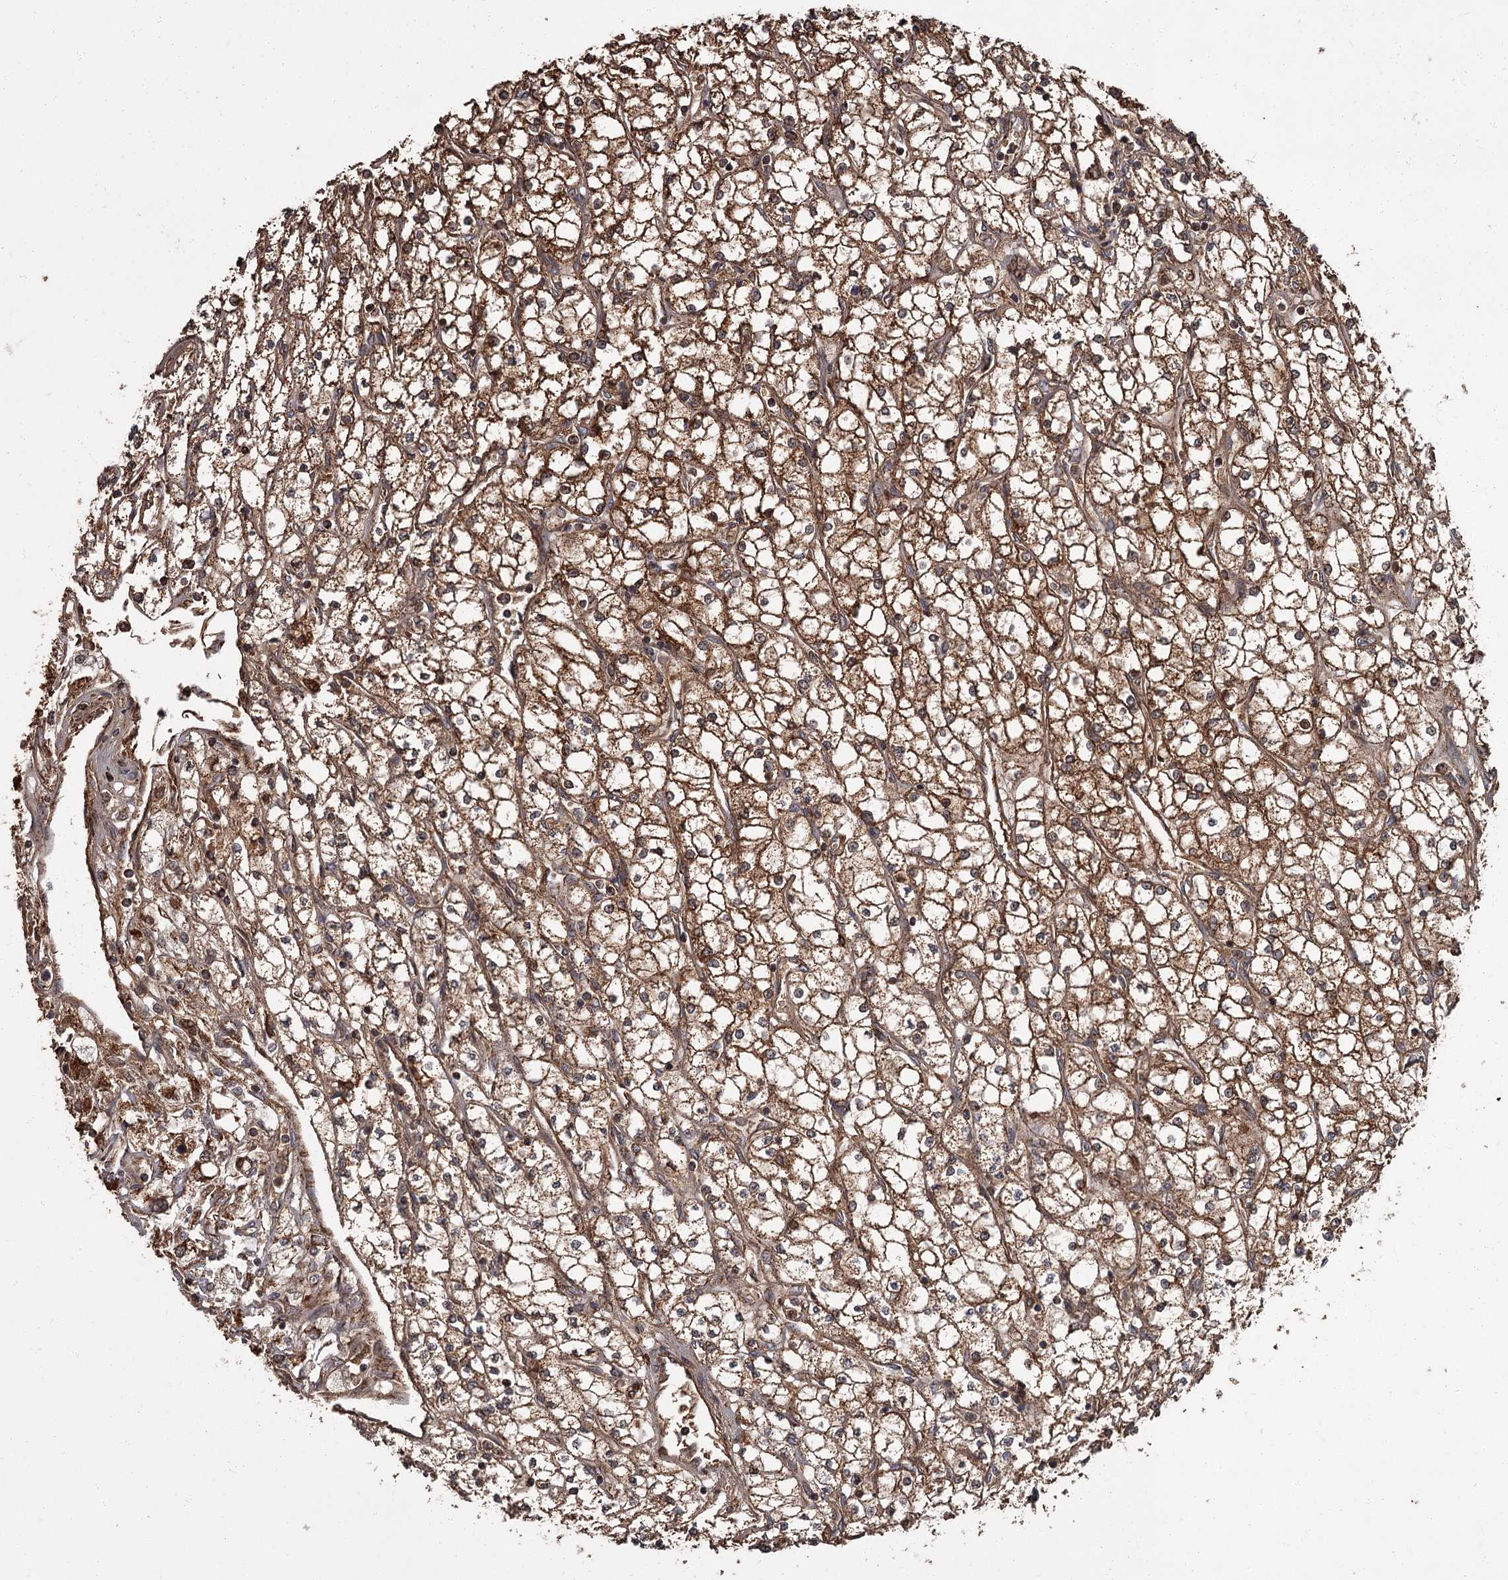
{"staining": {"intensity": "strong", "quantity": ">75%", "location": "cytoplasmic/membranous"}, "tissue": "renal cancer", "cell_type": "Tumor cells", "image_type": "cancer", "snomed": [{"axis": "morphology", "description": "Adenocarcinoma, NOS"}, {"axis": "topography", "description": "Kidney"}], "caption": "Immunohistochemistry (IHC) (DAB (3,3'-diaminobenzidine)) staining of renal cancer exhibits strong cytoplasmic/membranous protein positivity in about >75% of tumor cells.", "gene": "THAP9", "patient": {"sex": "male", "age": 80}}